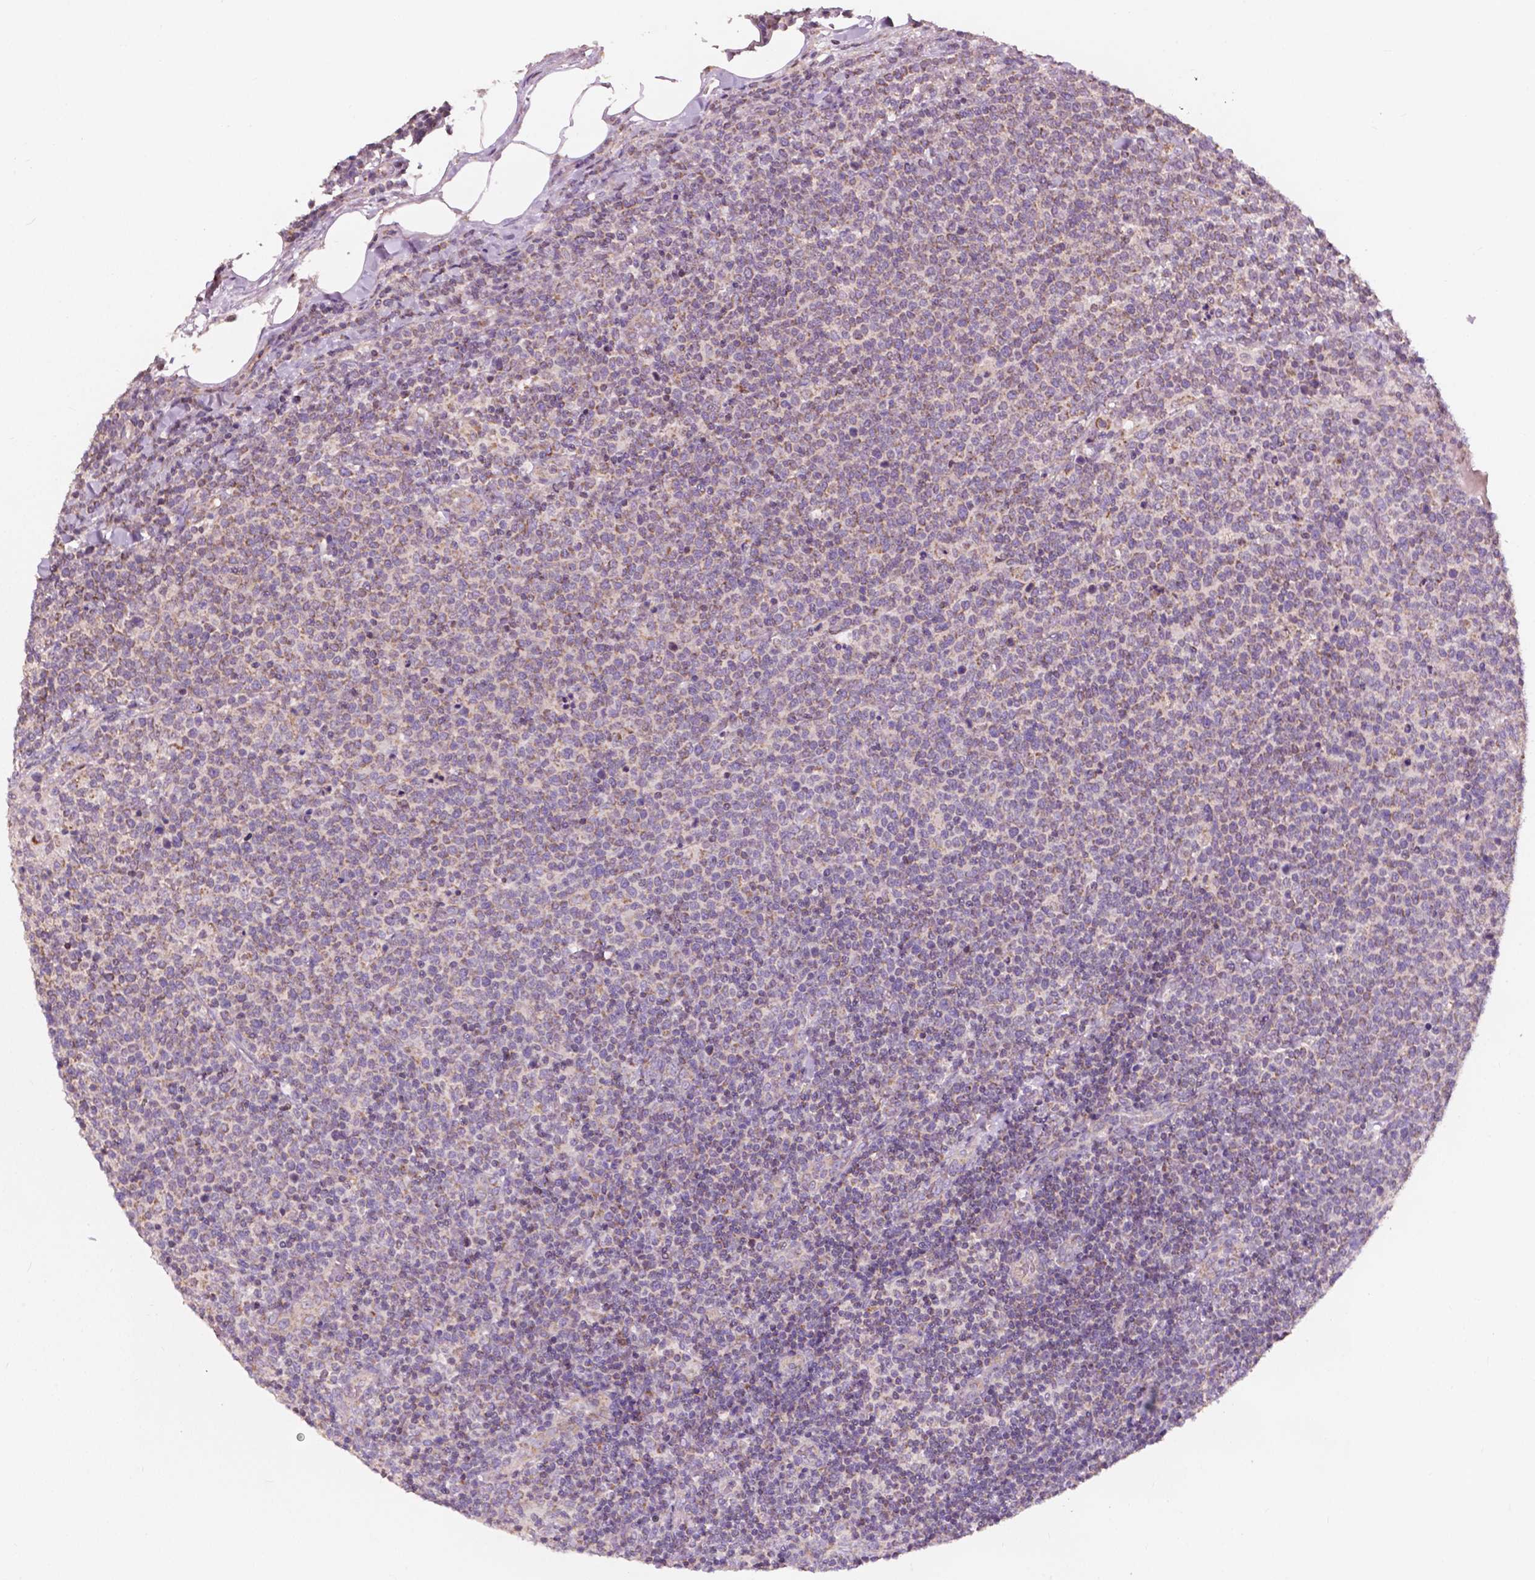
{"staining": {"intensity": "weak", "quantity": "25%-75%", "location": "cytoplasmic/membranous"}, "tissue": "lymphoma", "cell_type": "Tumor cells", "image_type": "cancer", "snomed": [{"axis": "morphology", "description": "Malignant lymphoma, non-Hodgkin's type, High grade"}, {"axis": "topography", "description": "Lymph node"}], "caption": "A brown stain highlights weak cytoplasmic/membranous staining of a protein in human lymphoma tumor cells.", "gene": "NDUFA10", "patient": {"sex": "male", "age": 61}}